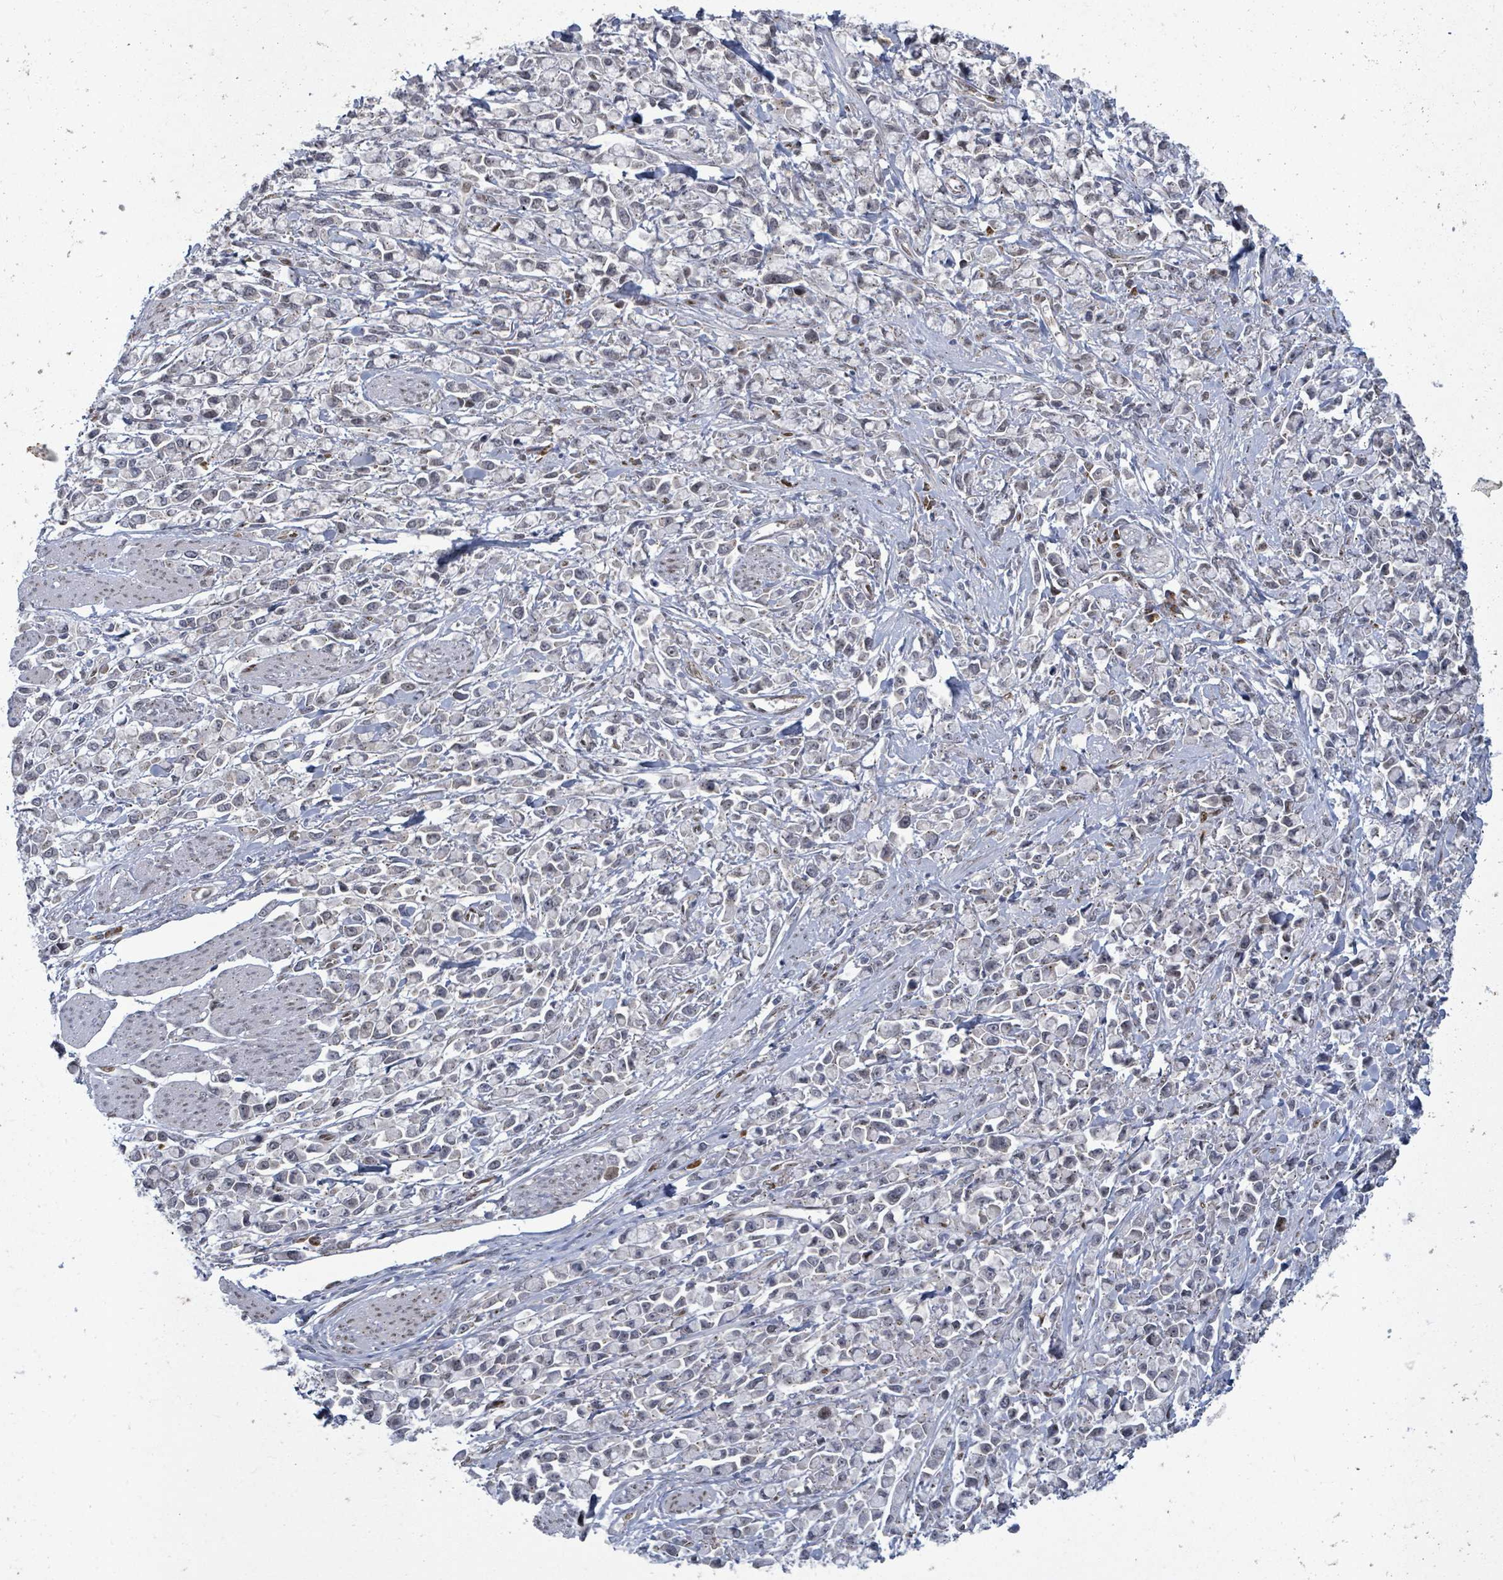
{"staining": {"intensity": "weak", "quantity": "<25%", "location": "nuclear"}, "tissue": "stomach cancer", "cell_type": "Tumor cells", "image_type": "cancer", "snomed": [{"axis": "morphology", "description": "Adenocarcinoma, NOS"}, {"axis": "topography", "description": "Stomach"}], "caption": "DAB immunohistochemical staining of human stomach cancer (adenocarcinoma) displays no significant positivity in tumor cells.", "gene": "TUSC1", "patient": {"sex": "female", "age": 81}}